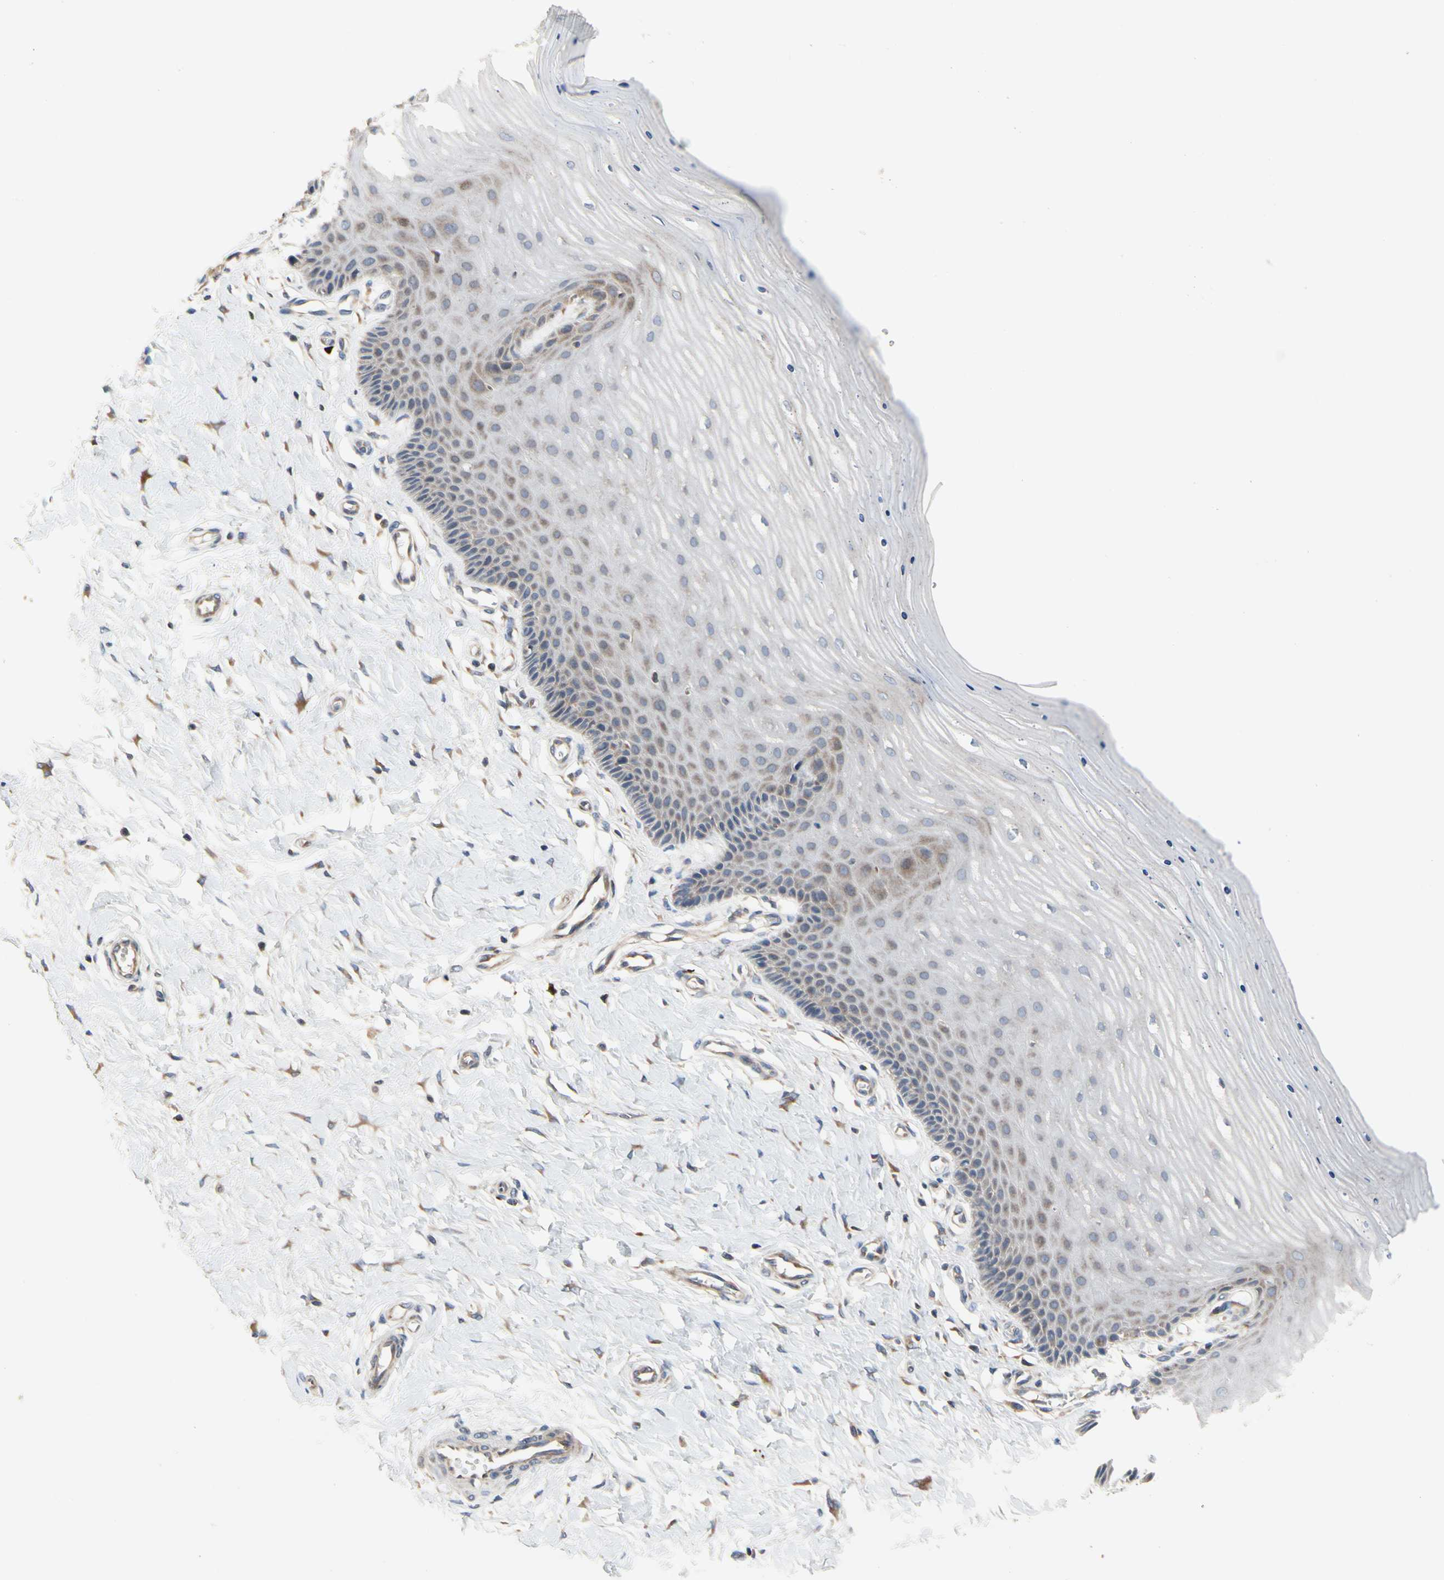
{"staining": {"intensity": "moderate", "quantity": ">75%", "location": "cytoplasmic/membranous"}, "tissue": "cervix", "cell_type": "Glandular cells", "image_type": "normal", "snomed": [{"axis": "morphology", "description": "Normal tissue, NOS"}, {"axis": "topography", "description": "Cervix"}], "caption": "IHC of unremarkable human cervix displays medium levels of moderate cytoplasmic/membranous positivity in about >75% of glandular cells. Using DAB (3,3'-diaminobenzidine) (brown) and hematoxylin (blue) stains, captured at high magnification using brightfield microscopy.", "gene": "MMEL1", "patient": {"sex": "female", "age": 55}}